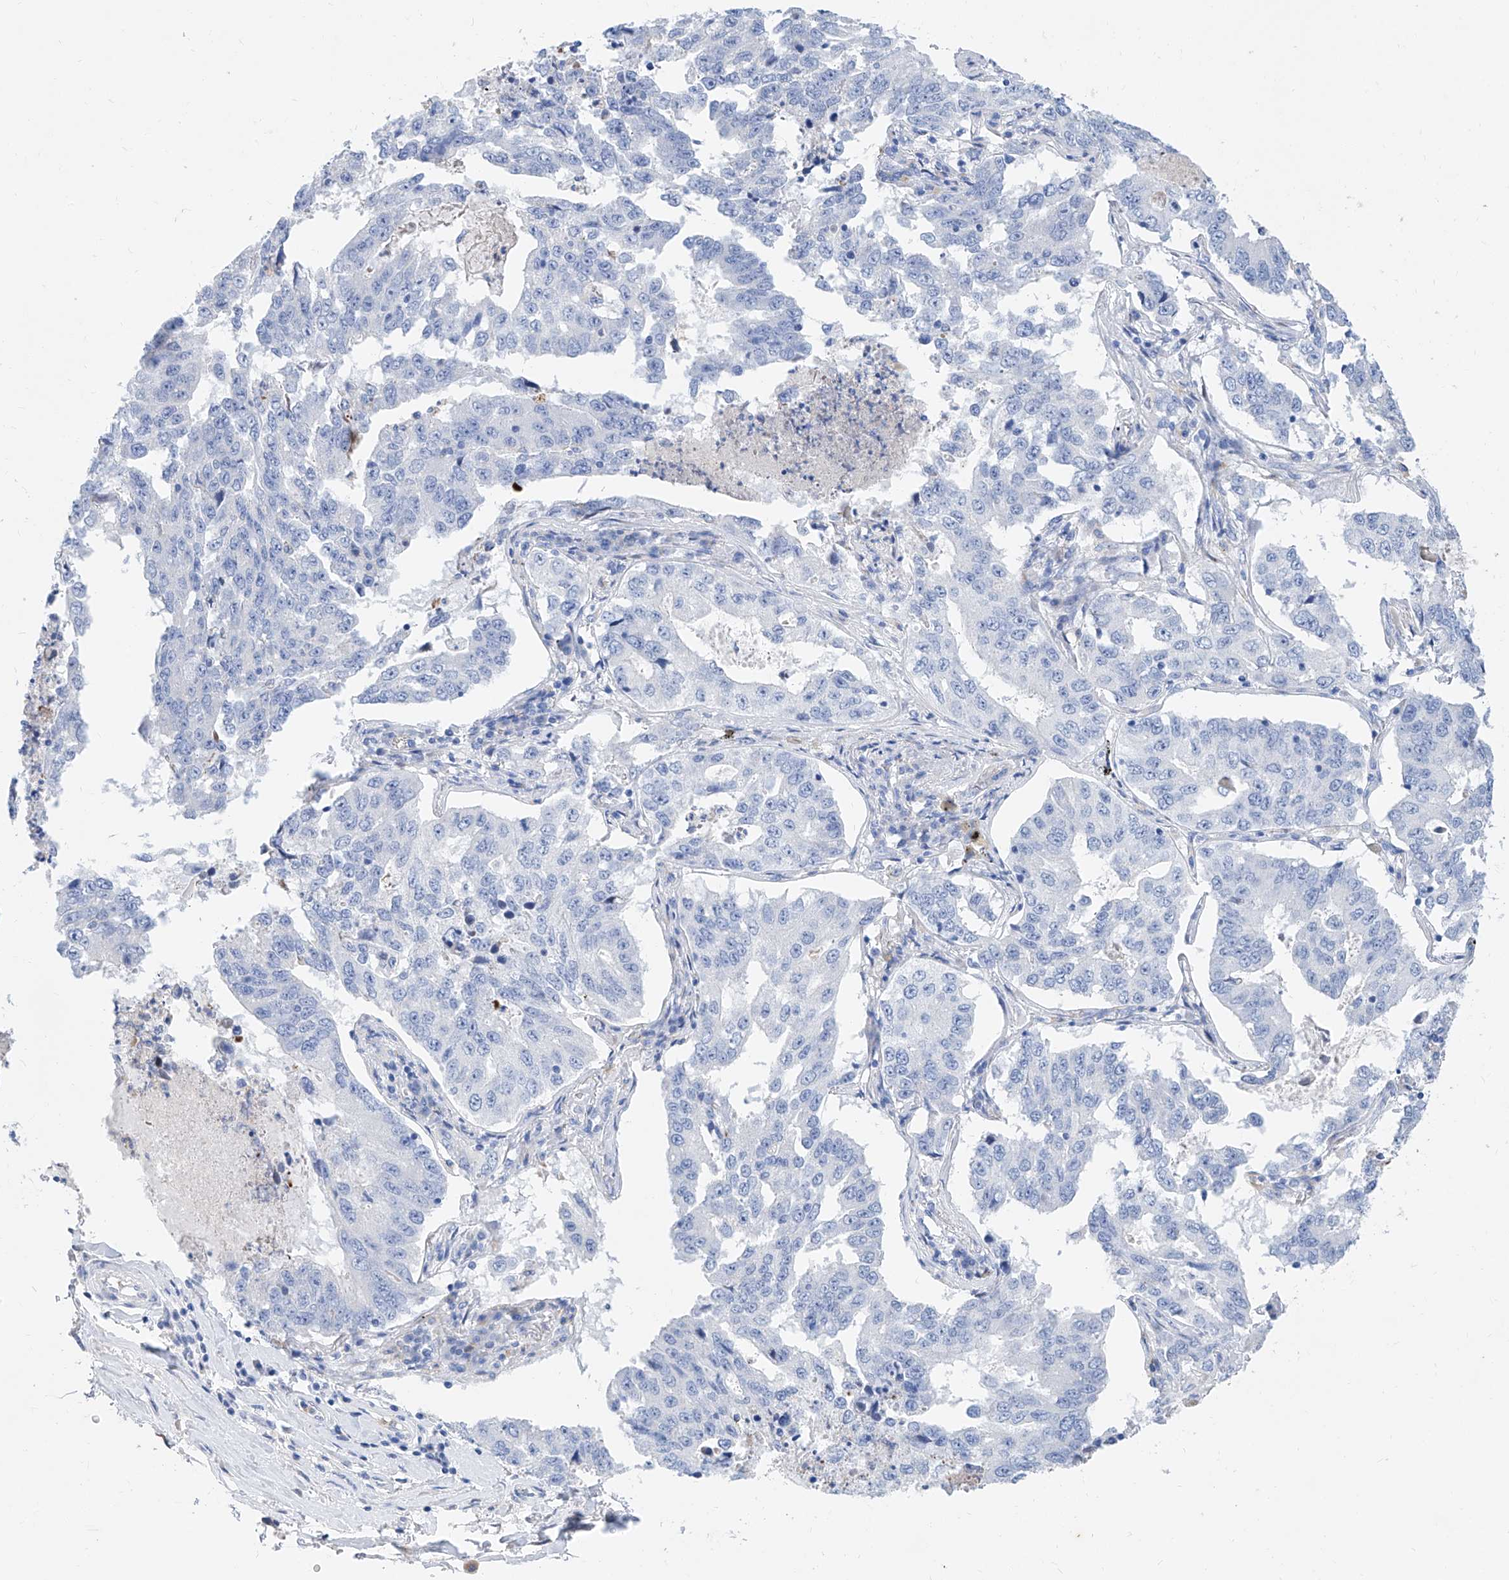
{"staining": {"intensity": "negative", "quantity": "none", "location": "none"}, "tissue": "lung cancer", "cell_type": "Tumor cells", "image_type": "cancer", "snomed": [{"axis": "morphology", "description": "Adenocarcinoma, NOS"}, {"axis": "topography", "description": "Lung"}], "caption": "IHC of human adenocarcinoma (lung) reveals no expression in tumor cells.", "gene": "SLC25A29", "patient": {"sex": "female", "age": 51}}